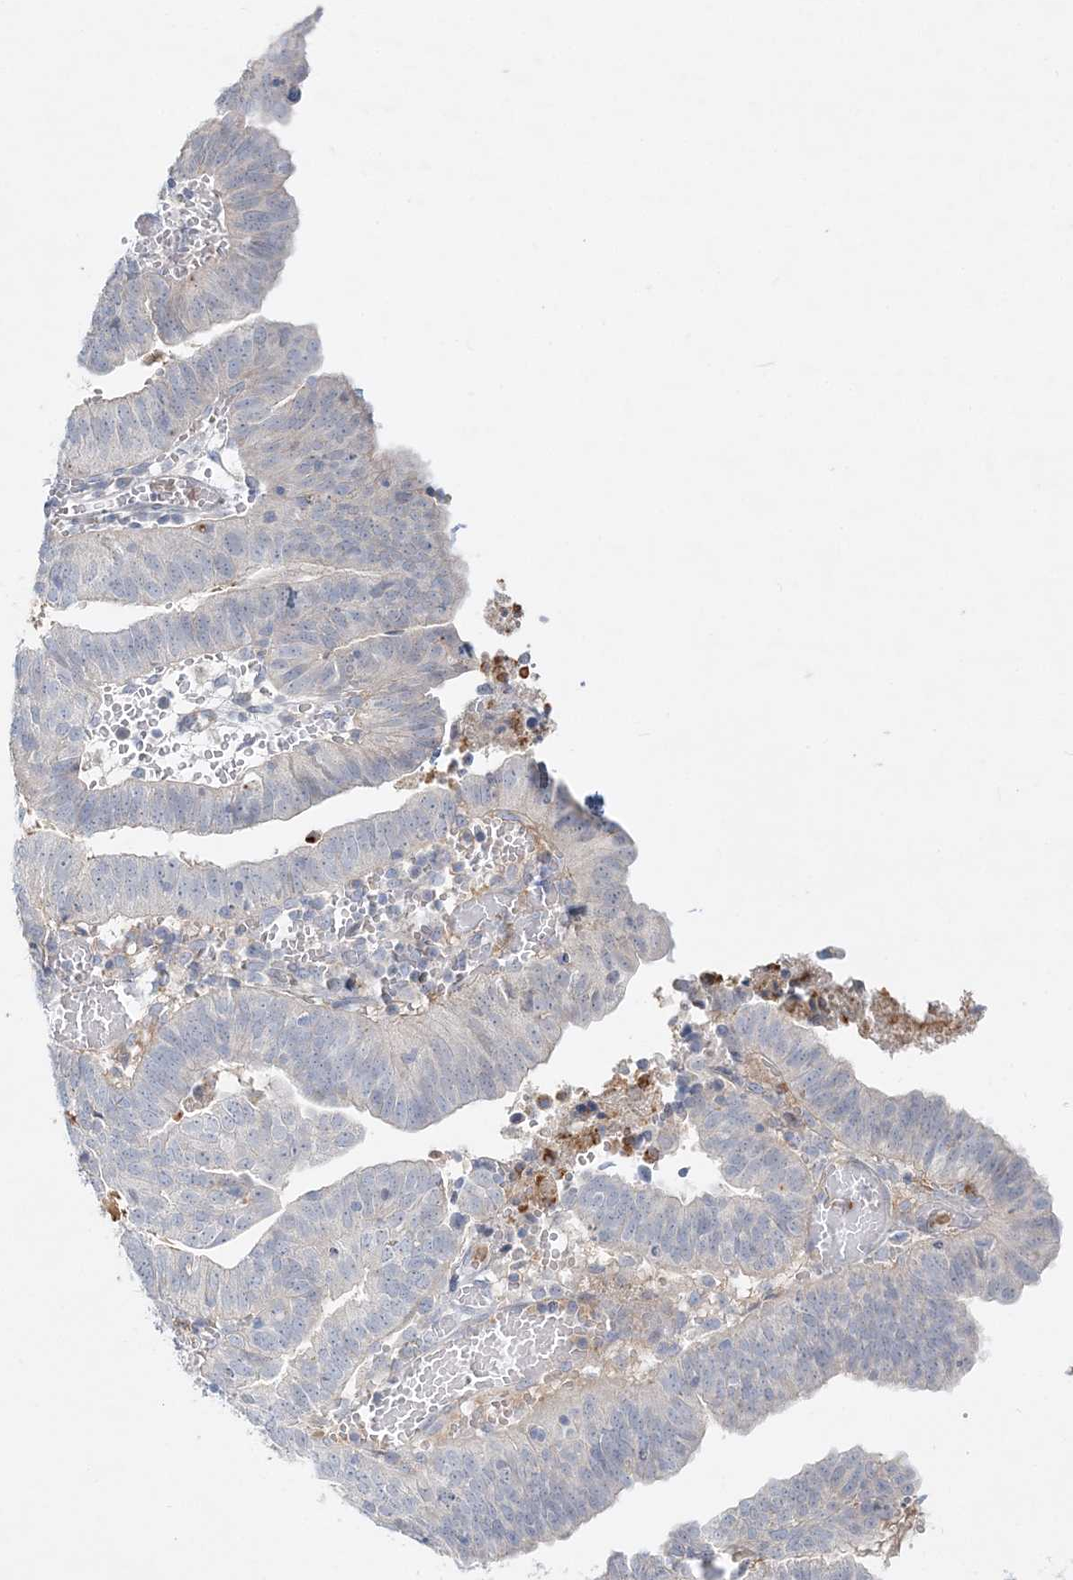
{"staining": {"intensity": "negative", "quantity": "none", "location": "none"}, "tissue": "endometrial cancer", "cell_type": "Tumor cells", "image_type": "cancer", "snomed": [{"axis": "morphology", "description": "Adenocarcinoma, NOS"}, {"axis": "topography", "description": "Uterus"}], "caption": "The immunohistochemistry histopathology image has no significant staining in tumor cells of adenocarcinoma (endometrial) tissue.", "gene": "DNAH5", "patient": {"sex": "female", "age": 77}}